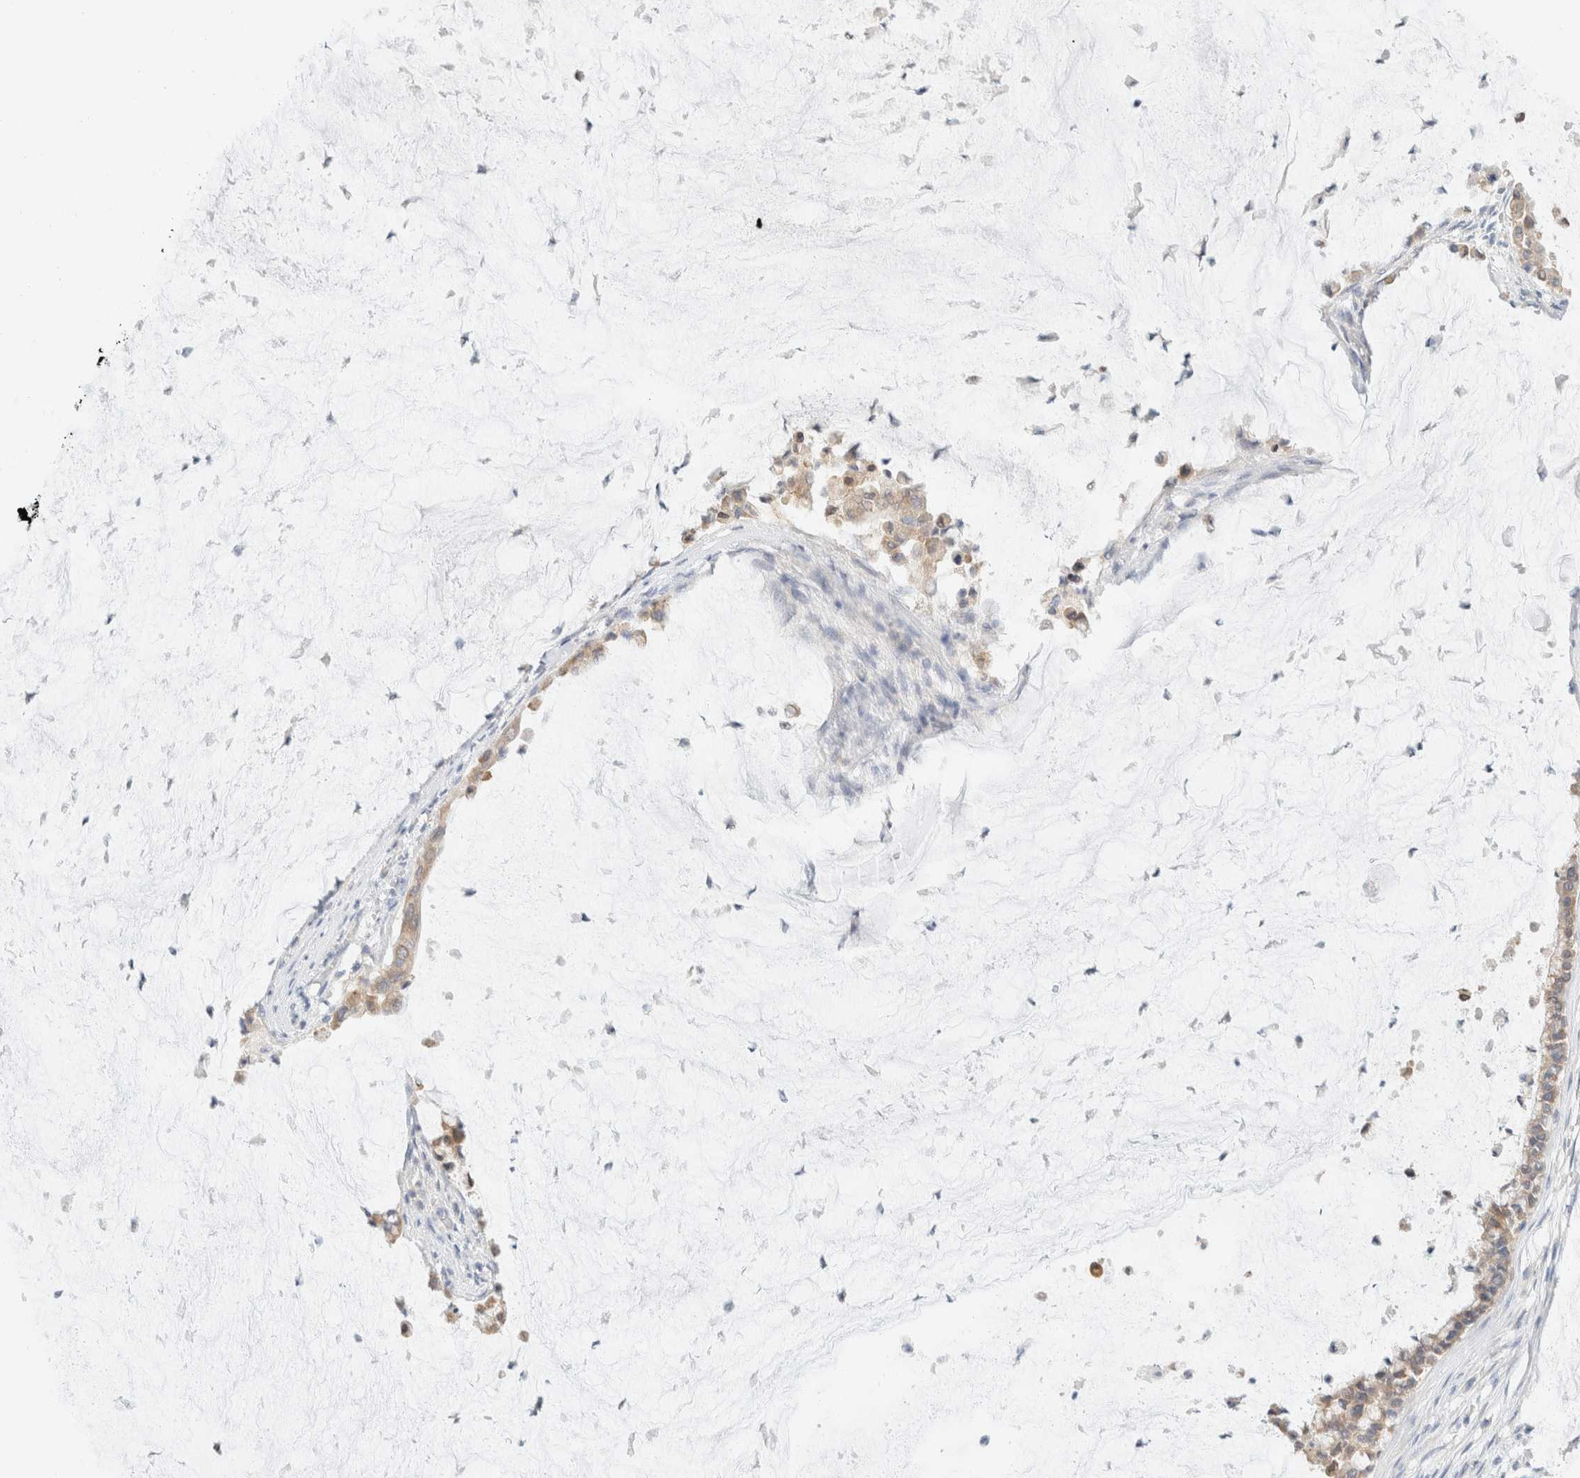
{"staining": {"intensity": "weak", "quantity": ">75%", "location": "cytoplasmic/membranous"}, "tissue": "pancreatic cancer", "cell_type": "Tumor cells", "image_type": "cancer", "snomed": [{"axis": "morphology", "description": "Adenocarcinoma, NOS"}, {"axis": "topography", "description": "Pancreas"}], "caption": "This micrograph shows pancreatic cancer stained with immunohistochemistry (IHC) to label a protein in brown. The cytoplasmic/membranous of tumor cells show weak positivity for the protein. Nuclei are counter-stained blue.", "gene": "SH3GLB2", "patient": {"sex": "male", "age": 41}}